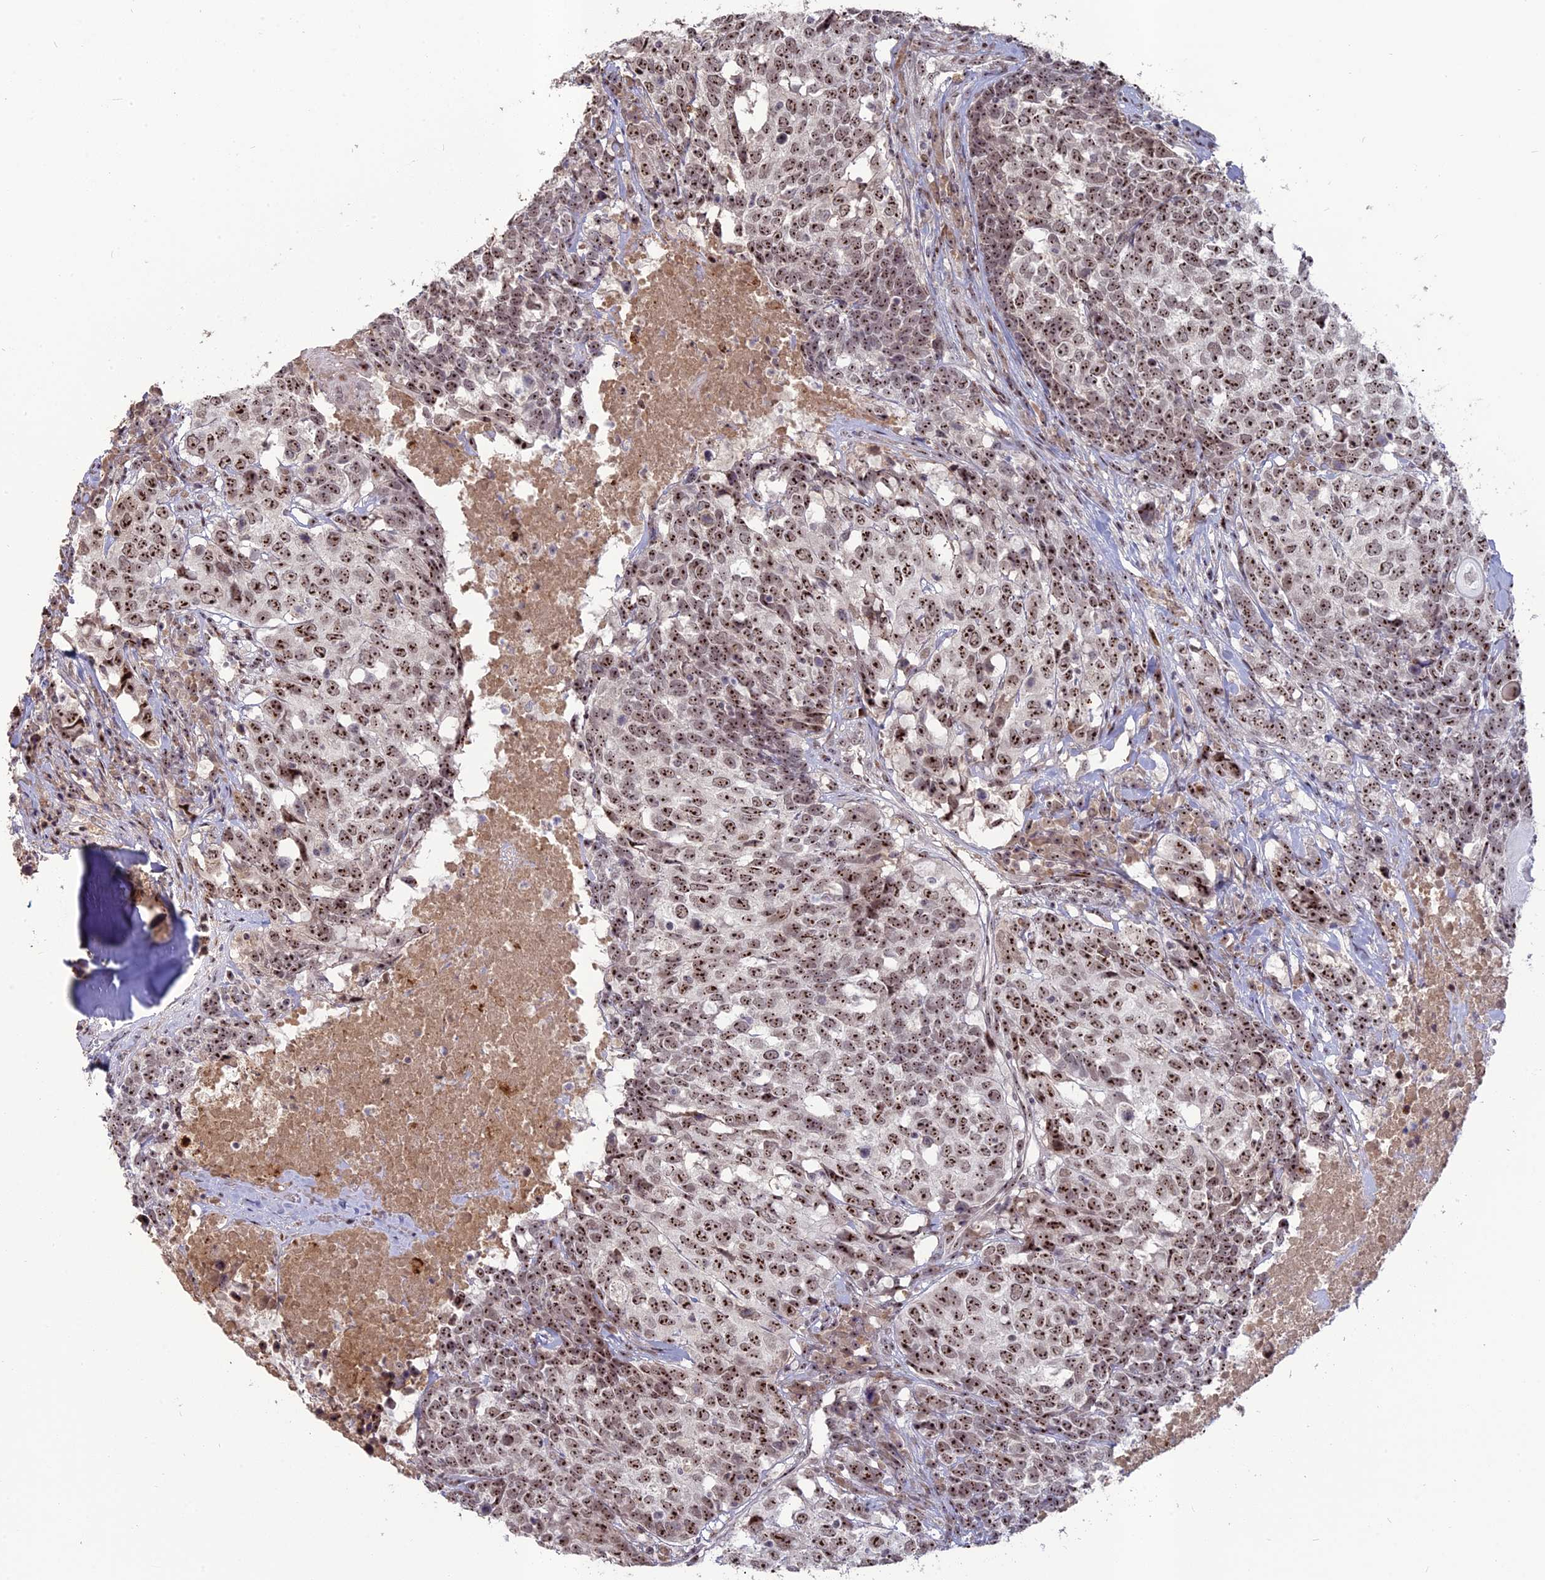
{"staining": {"intensity": "strong", "quantity": ">75%", "location": "nuclear"}, "tissue": "head and neck cancer", "cell_type": "Tumor cells", "image_type": "cancer", "snomed": [{"axis": "morphology", "description": "Squamous cell carcinoma, NOS"}, {"axis": "topography", "description": "Head-Neck"}], "caption": "Tumor cells demonstrate high levels of strong nuclear positivity in approximately >75% of cells in head and neck squamous cell carcinoma. Using DAB (brown) and hematoxylin (blue) stains, captured at high magnification using brightfield microscopy.", "gene": "FAM131A", "patient": {"sex": "male", "age": 66}}